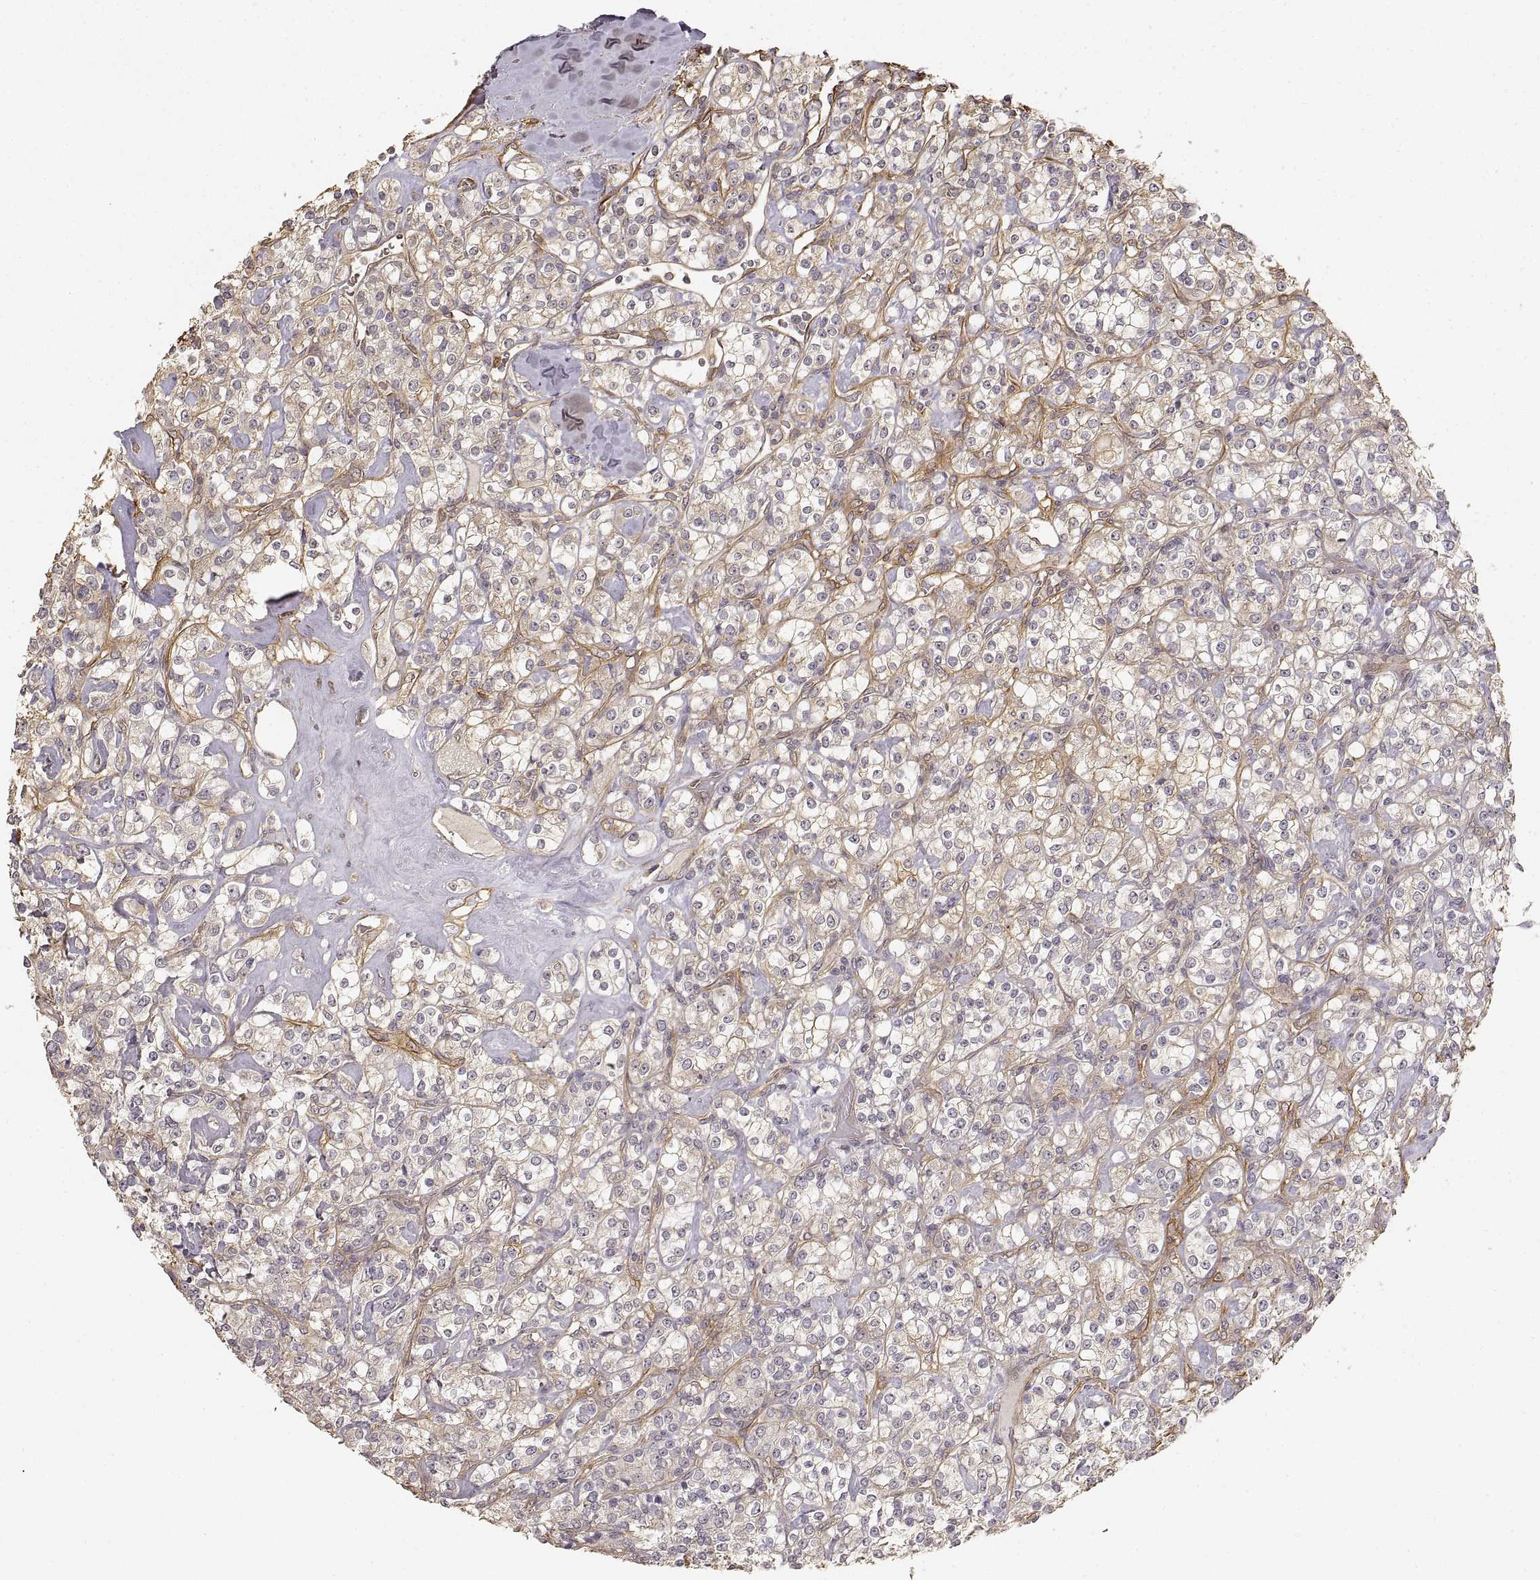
{"staining": {"intensity": "weak", "quantity": ">75%", "location": "cytoplasmic/membranous"}, "tissue": "renal cancer", "cell_type": "Tumor cells", "image_type": "cancer", "snomed": [{"axis": "morphology", "description": "Adenocarcinoma, NOS"}, {"axis": "topography", "description": "Kidney"}], "caption": "Tumor cells exhibit weak cytoplasmic/membranous positivity in about >75% of cells in renal adenocarcinoma.", "gene": "LAMA4", "patient": {"sex": "male", "age": 77}}